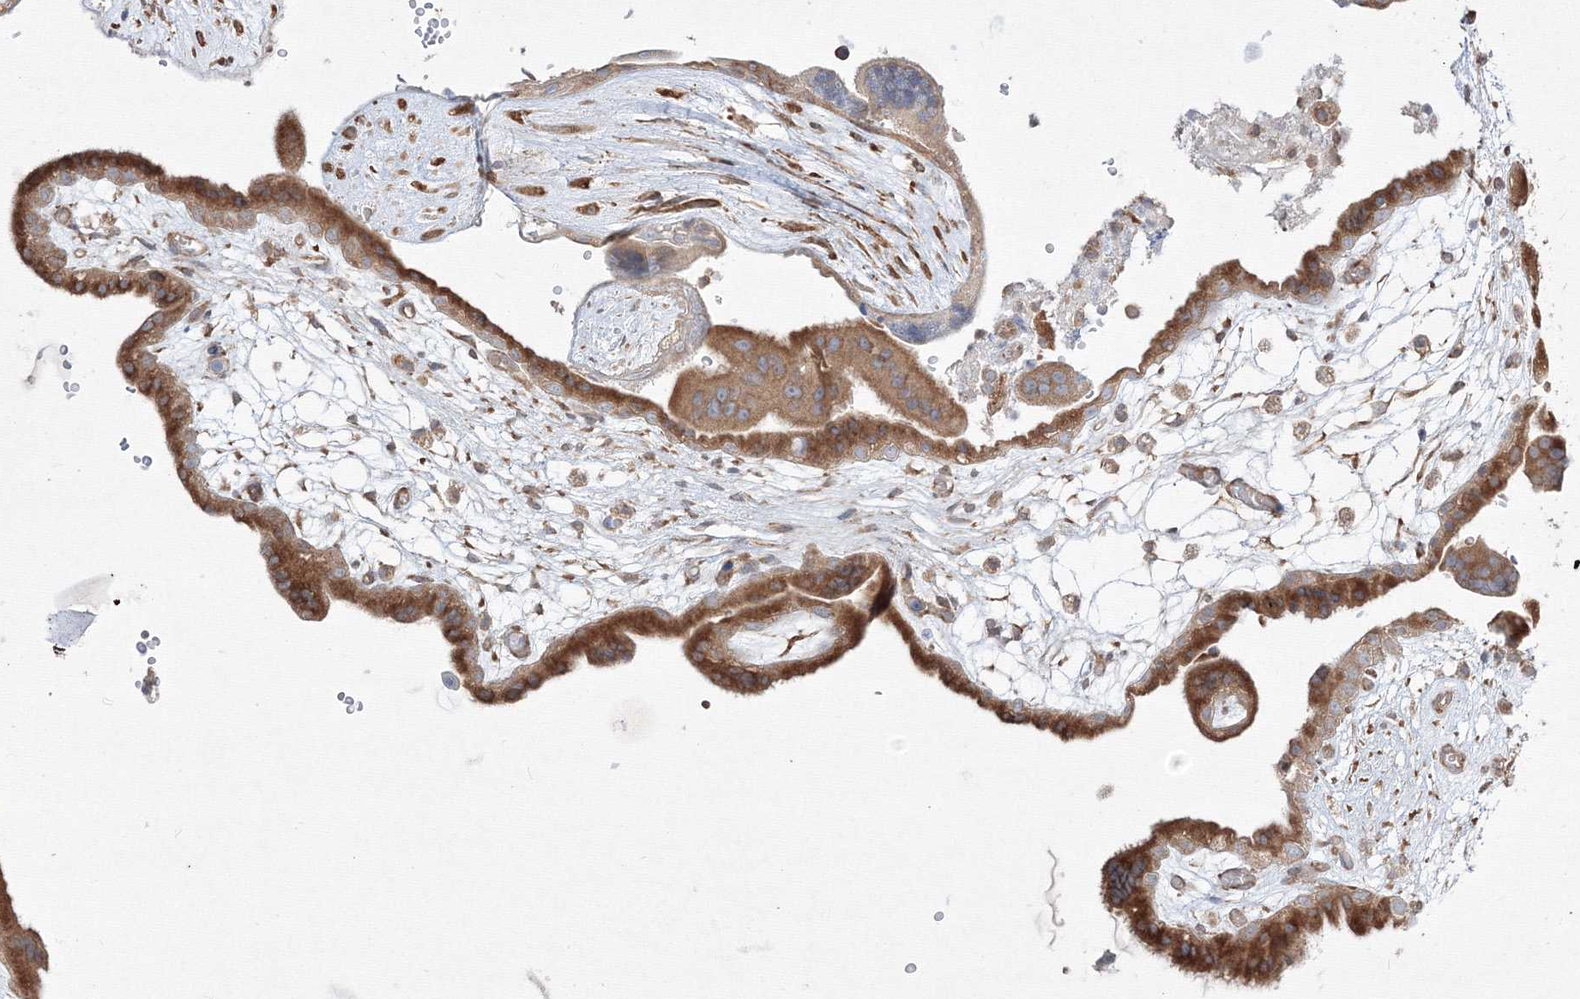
{"staining": {"intensity": "moderate", "quantity": ">75%", "location": "cytoplasmic/membranous"}, "tissue": "placenta", "cell_type": "Decidual cells", "image_type": "normal", "snomed": [{"axis": "morphology", "description": "Normal tissue, NOS"}, {"axis": "topography", "description": "Placenta"}], "caption": "Placenta stained for a protein (brown) demonstrates moderate cytoplasmic/membranous positive positivity in approximately >75% of decidual cells.", "gene": "FBXL8", "patient": {"sex": "female", "age": 18}}